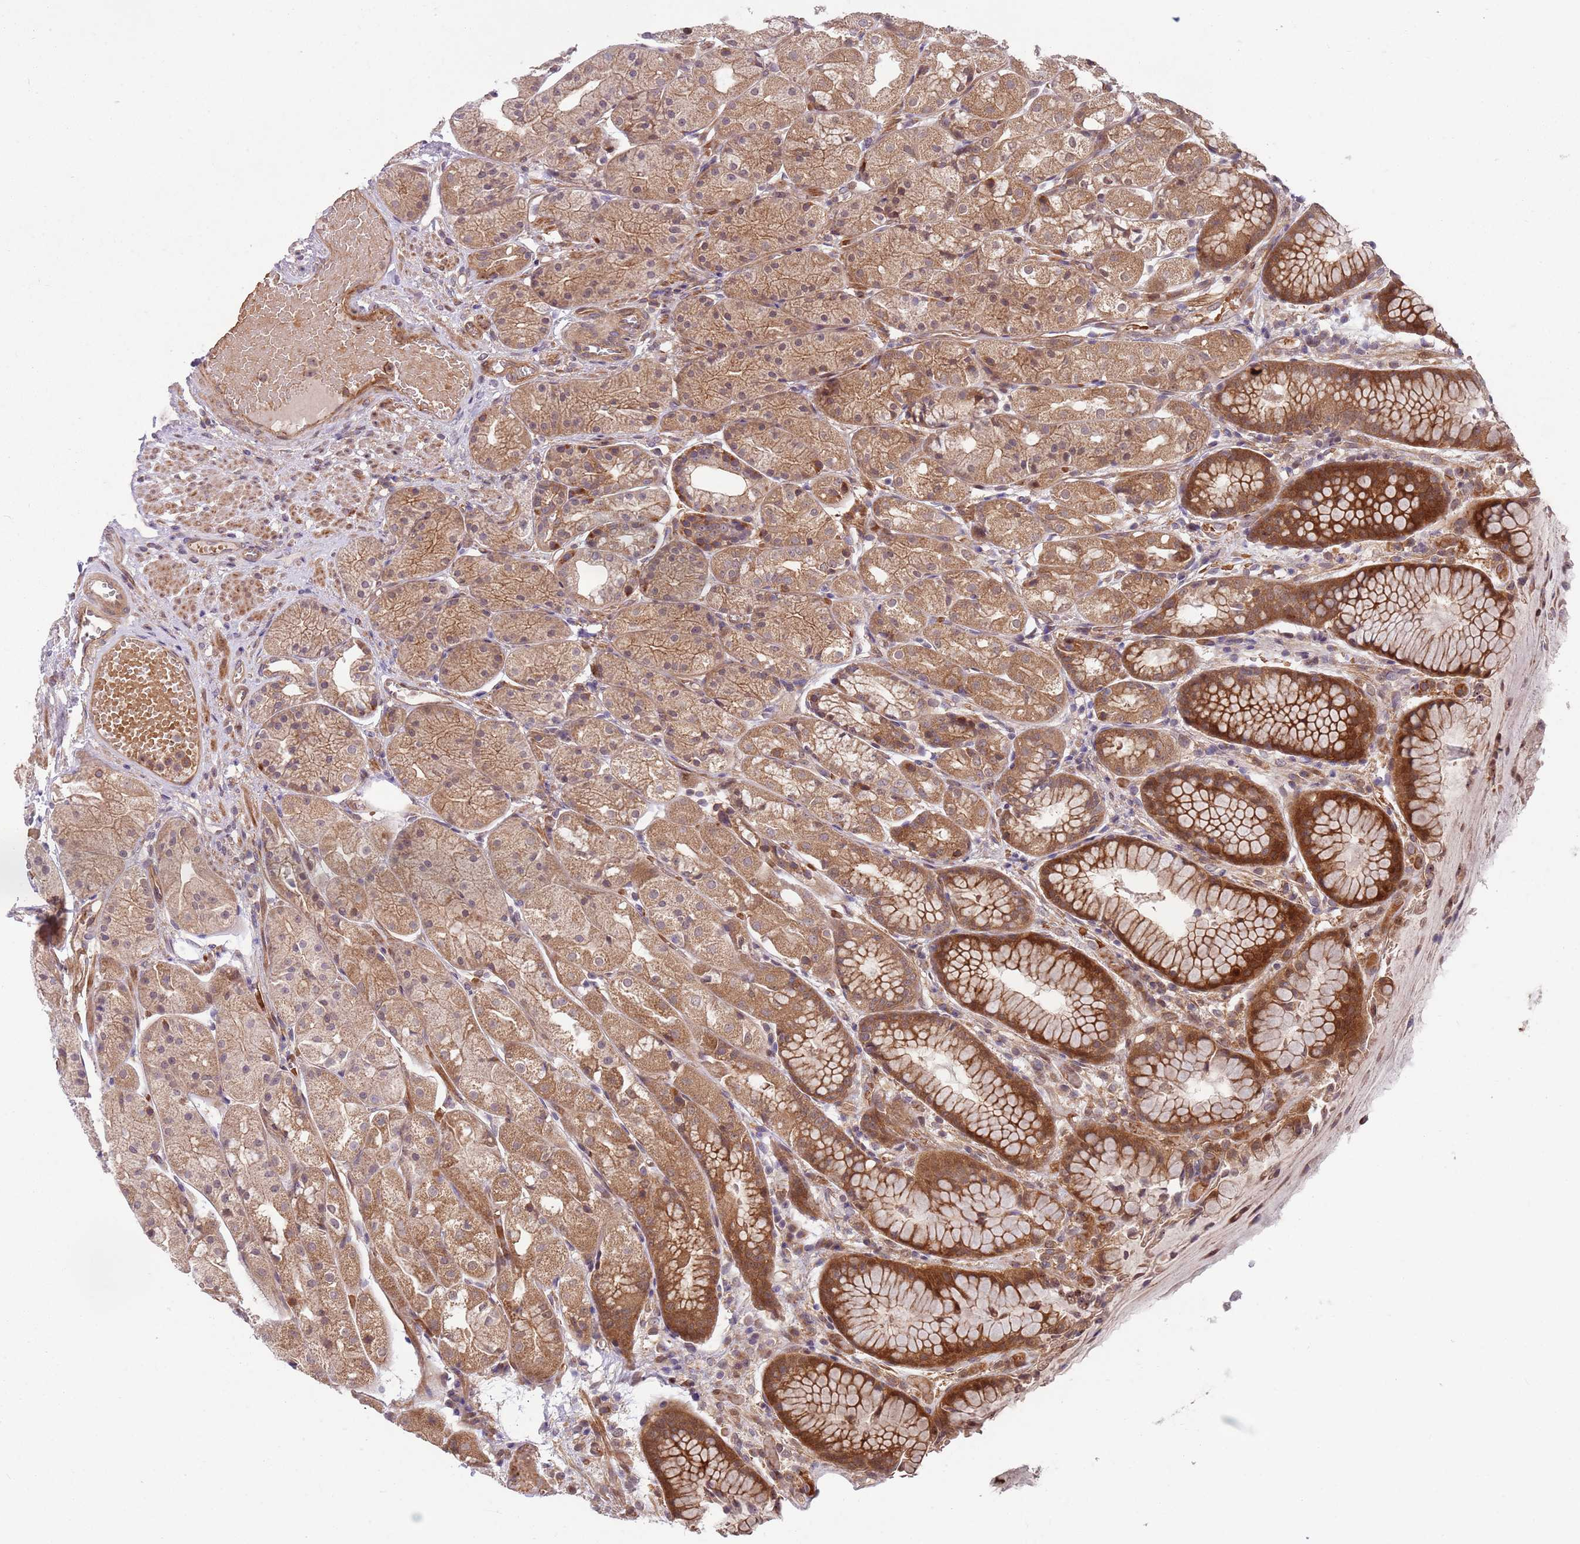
{"staining": {"intensity": "strong", "quantity": ">75%", "location": "cytoplasmic/membranous"}, "tissue": "stomach", "cell_type": "Glandular cells", "image_type": "normal", "snomed": [{"axis": "morphology", "description": "Normal tissue, NOS"}, {"axis": "topography", "description": "Stomach, upper"}], "caption": "The image shows staining of unremarkable stomach, revealing strong cytoplasmic/membranous protein positivity (brown color) within glandular cells.", "gene": "GGA1", "patient": {"sex": "male", "age": 72}}